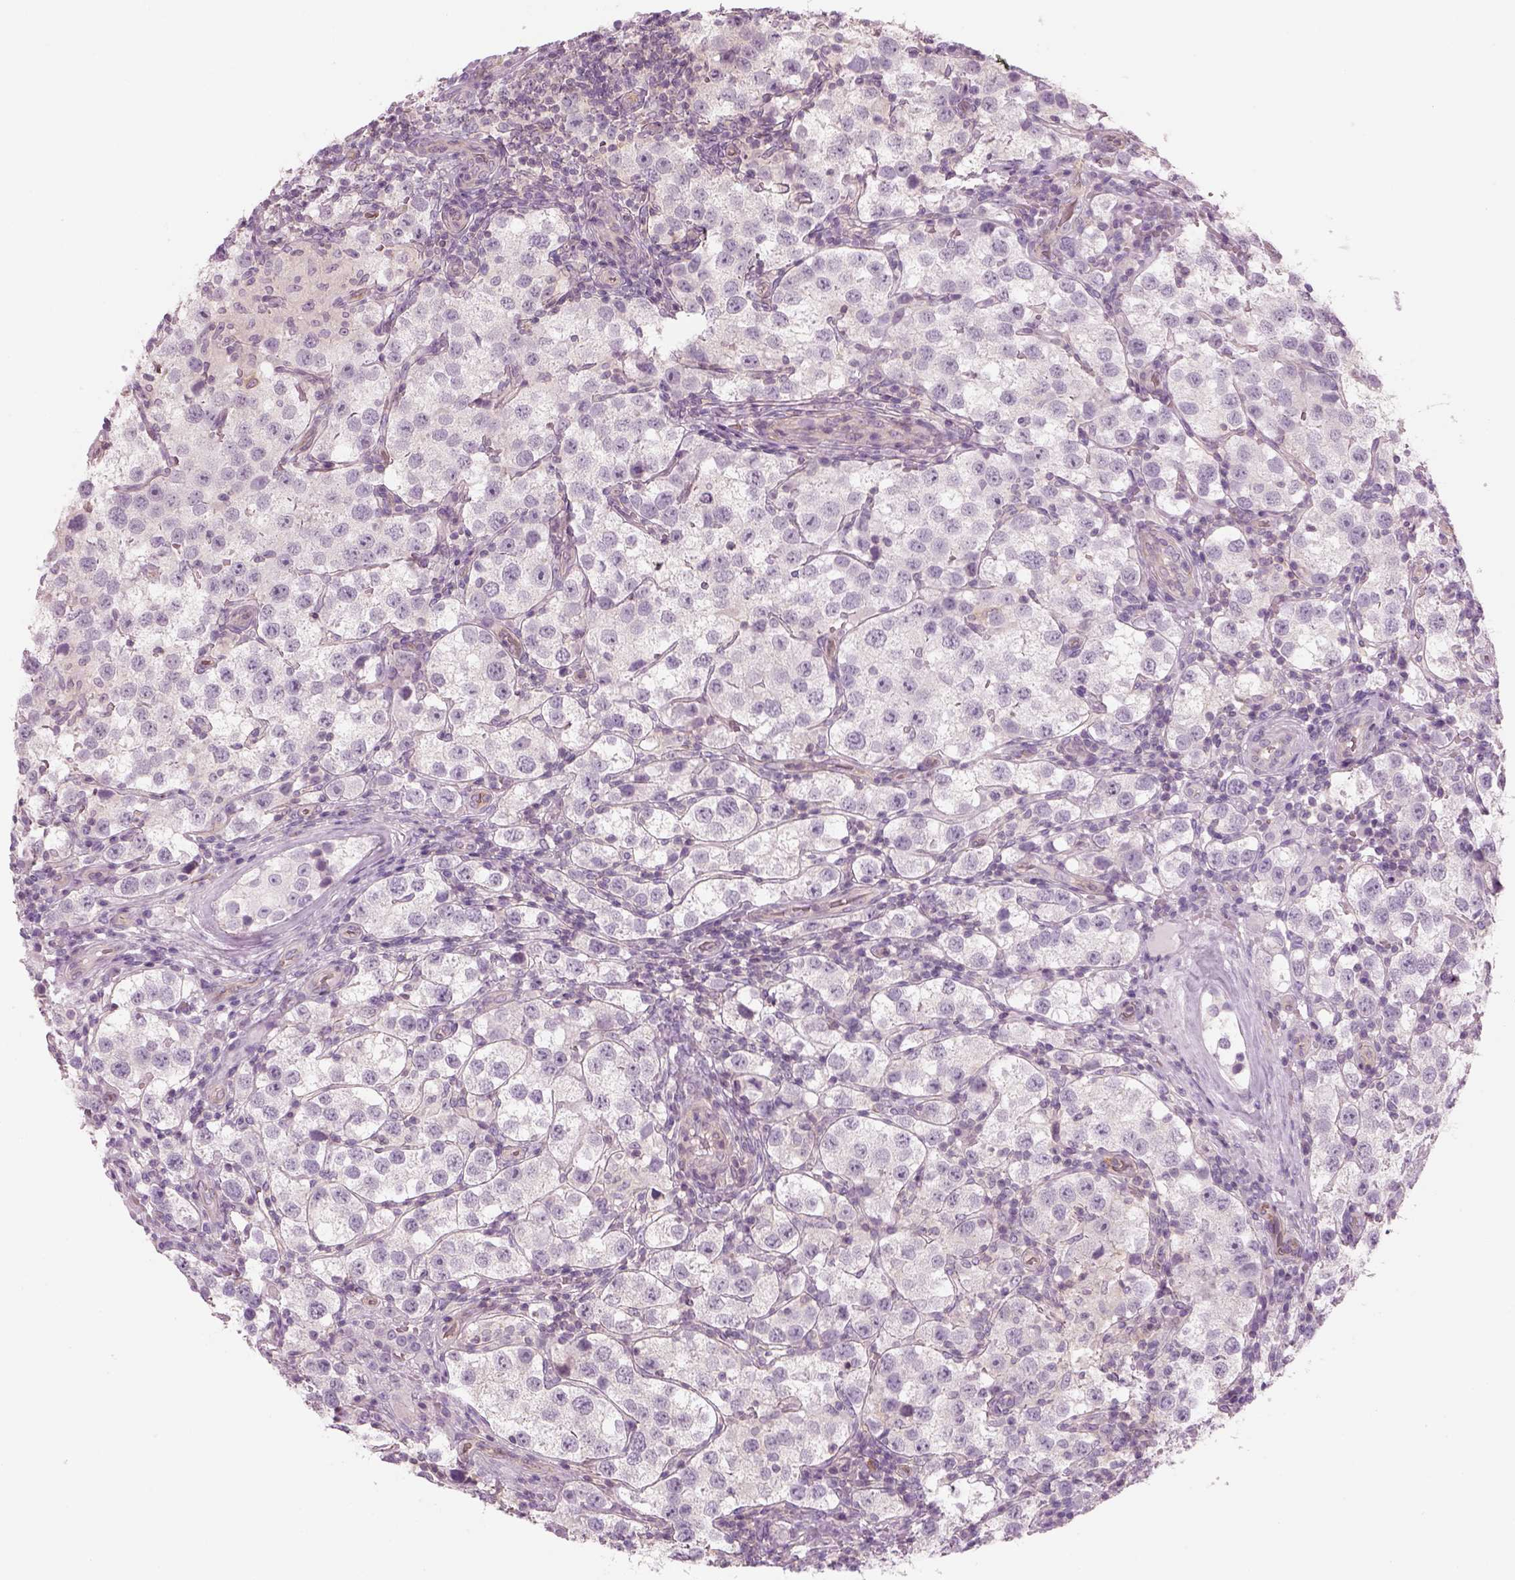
{"staining": {"intensity": "negative", "quantity": "none", "location": "none"}, "tissue": "testis cancer", "cell_type": "Tumor cells", "image_type": "cancer", "snomed": [{"axis": "morphology", "description": "Seminoma, NOS"}, {"axis": "topography", "description": "Testis"}], "caption": "Immunohistochemistry of seminoma (testis) shows no expression in tumor cells.", "gene": "SLC1A7", "patient": {"sex": "male", "age": 37}}